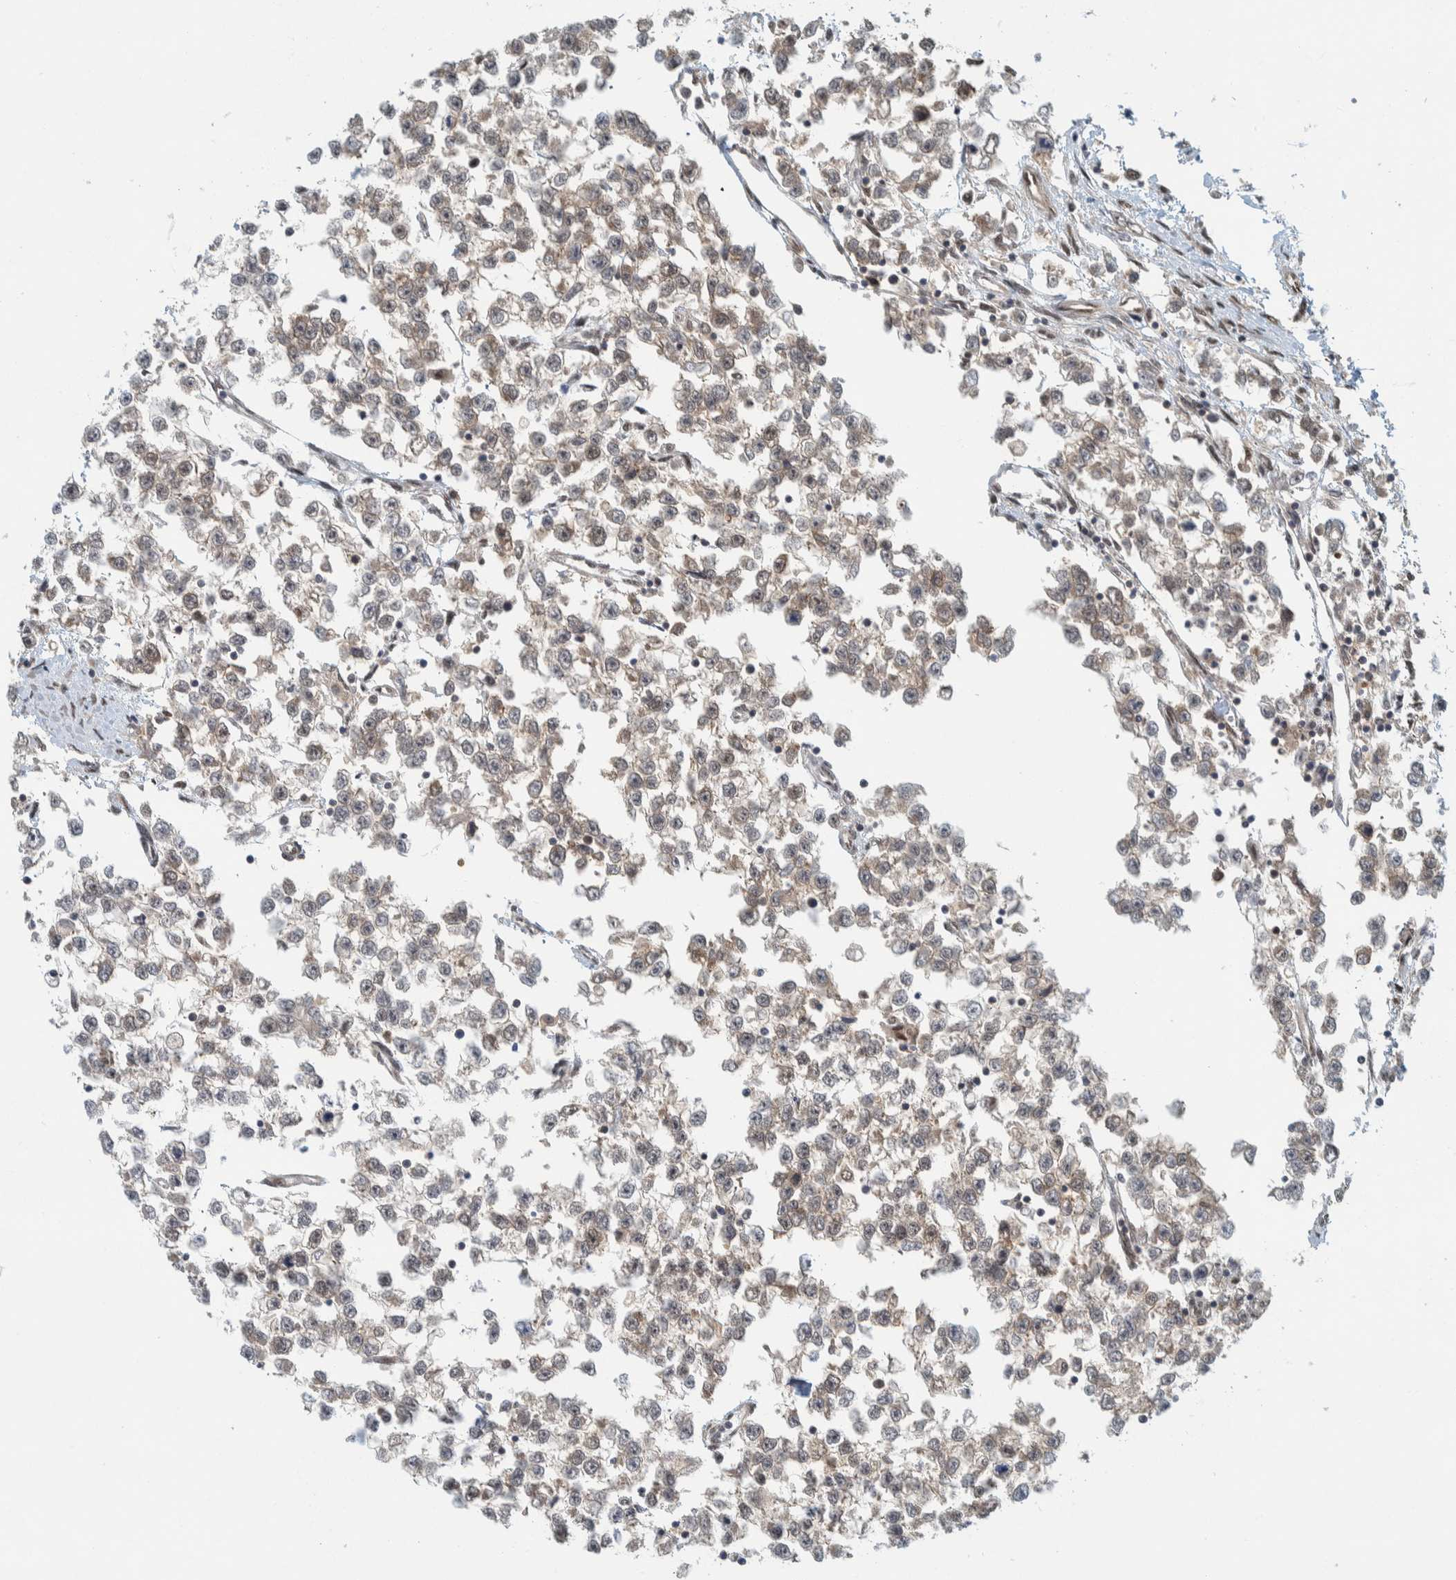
{"staining": {"intensity": "weak", "quantity": "<25%", "location": "cytoplasmic/membranous"}, "tissue": "testis cancer", "cell_type": "Tumor cells", "image_type": "cancer", "snomed": [{"axis": "morphology", "description": "Seminoma, NOS"}, {"axis": "morphology", "description": "Carcinoma, Embryonal, NOS"}, {"axis": "topography", "description": "Testis"}], "caption": "Micrograph shows no significant protein positivity in tumor cells of testis cancer.", "gene": "COPS3", "patient": {"sex": "male", "age": 51}}